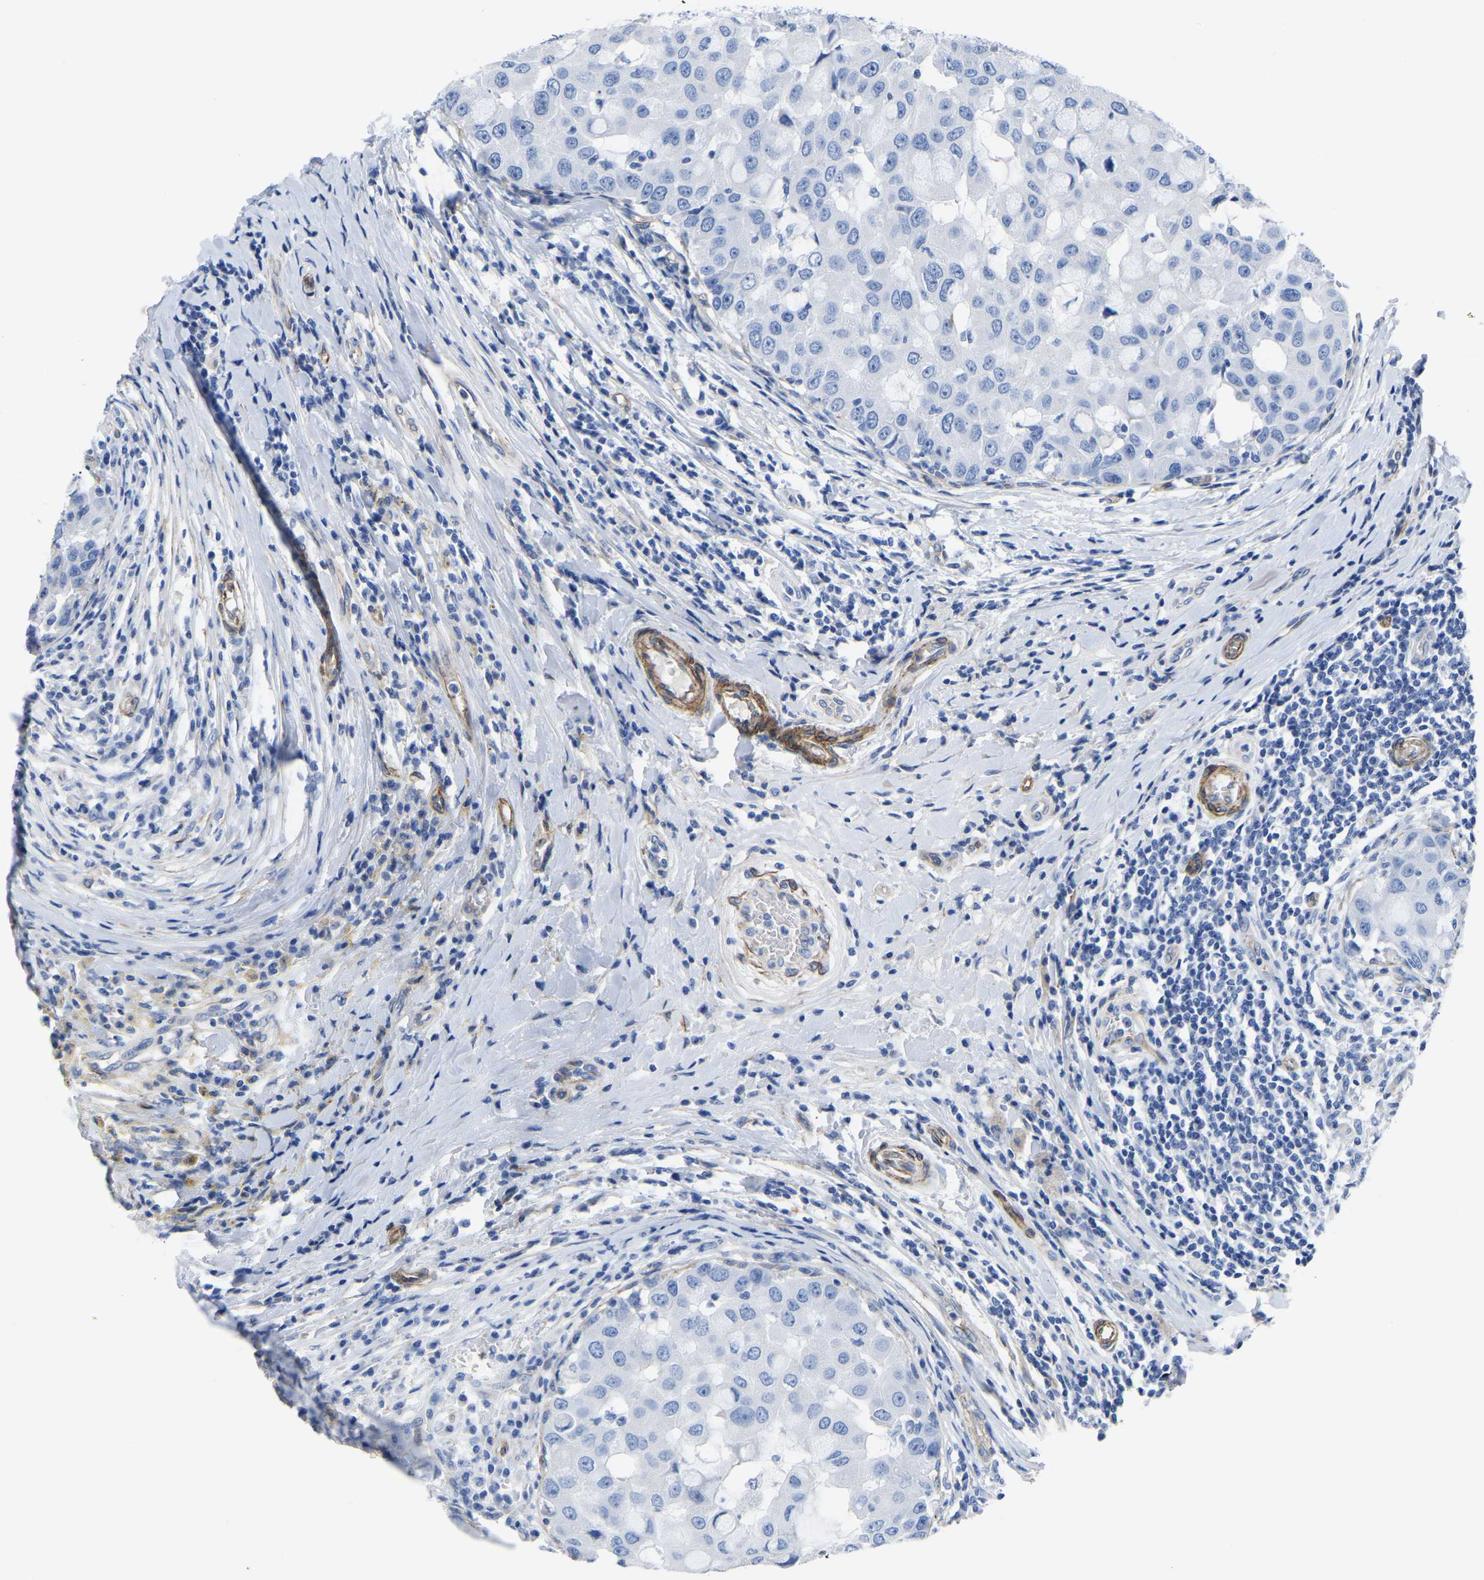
{"staining": {"intensity": "negative", "quantity": "none", "location": "none"}, "tissue": "breast cancer", "cell_type": "Tumor cells", "image_type": "cancer", "snomed": [{"axis": "morphology", "description": "Duct carcinoma"}, {"axis": "topography", "description": "Breast"}], "caption": "Tumor cells show no significant protein positivity in breast cancer.", "gene": "SLC45A3", "patient": {"sex": "female", "age": 27}}